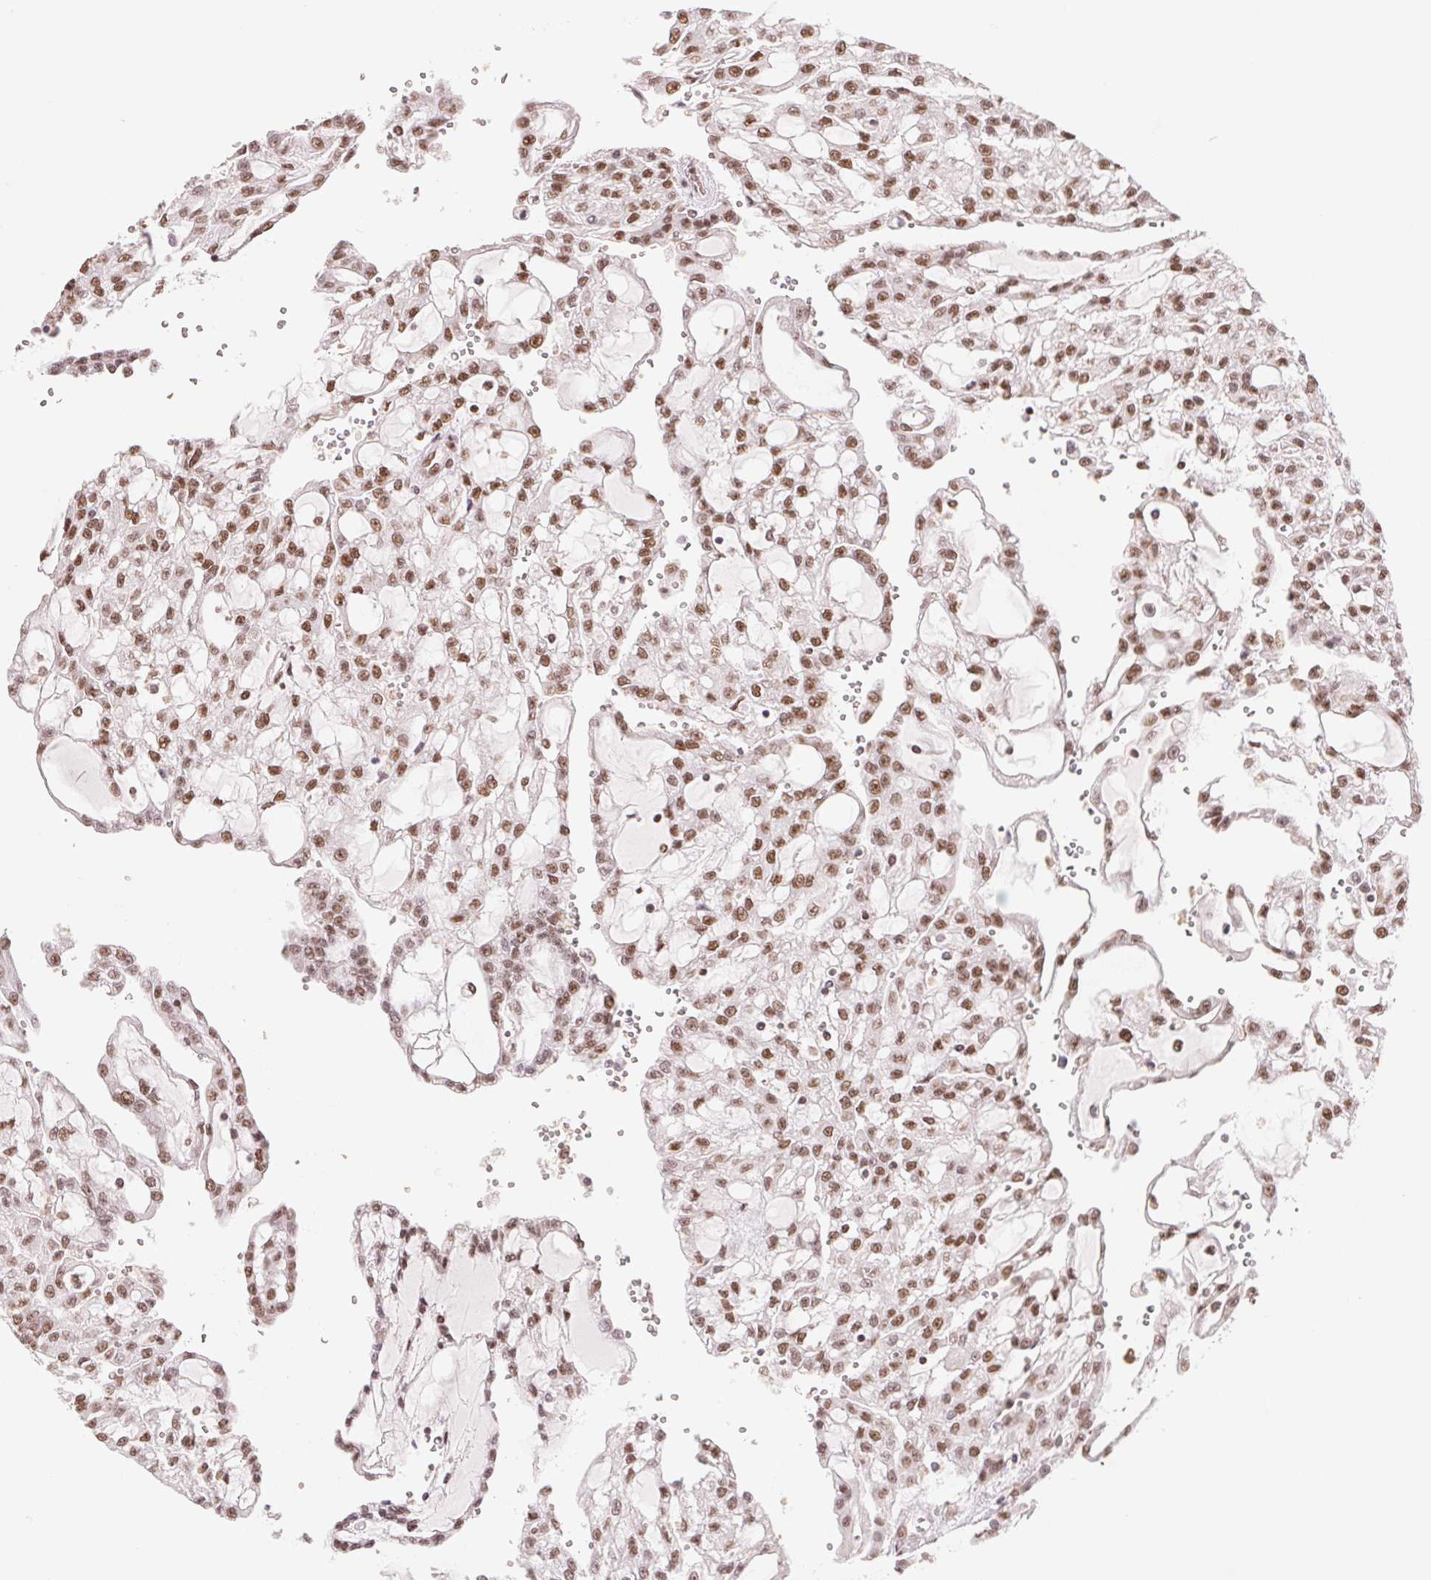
{"staining": {"intensity": "moderate", "quantity": ">75%", "location": "nuclear"}, "tissue": "renal cancer", "cell_type": "Tumor cells", "image_type": "cancer", "snomed": [{"axis": "morphology", "description": "Adenocarcinoma, NOS"}, {"axis": "topography", "description": "Kidney"}], "caption": "This histopathology image shows IHC staining of human renal adenocarcinoma, with medium moderate nuclear positivity in about >75% of tumor cells.", "gene": "SREK1", "patient": {"sex": "male", "age": 63}}